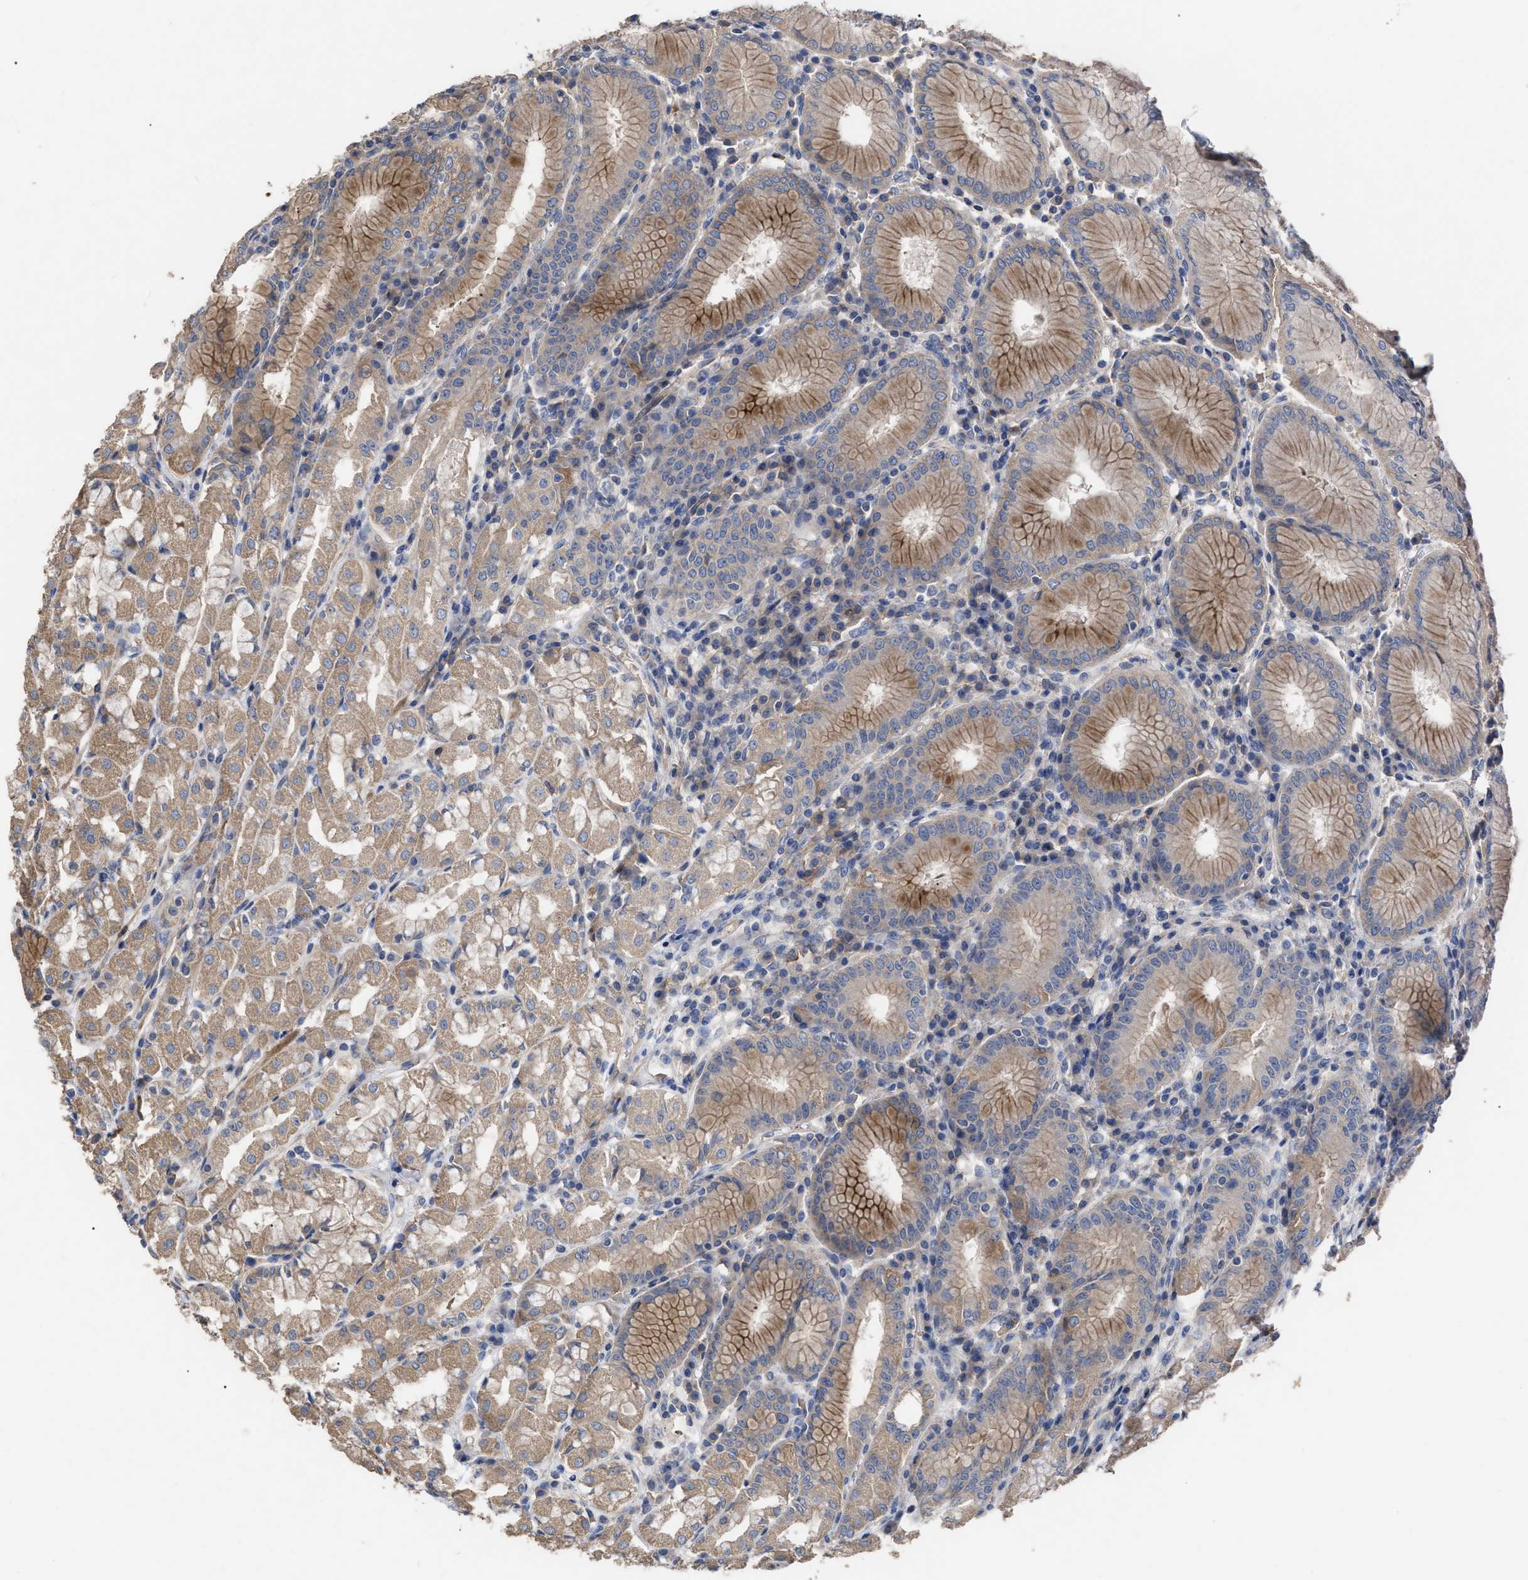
{"staining": {"intensity": "moderate", "quantity": ">75%", "location": "cytoplasmic/membranous"}, "tissue": "stomach", "cell_type": "Glandular cells", "image_type": "normal", "snomed": [{"axis": "morphology", "description": "Normal tissue, NOS"}, {"axis": "topography", "description": "Stomach"}, {"axis": "topography", "description": "Stomach, lower"}], "caption": "Unremarkable stomach displays moderate cytoplasmic/membranous expression in approximately >75% of glandular cells.", "gene": "BTN2A1", "patient": {"sex": "female", "age": 56}}